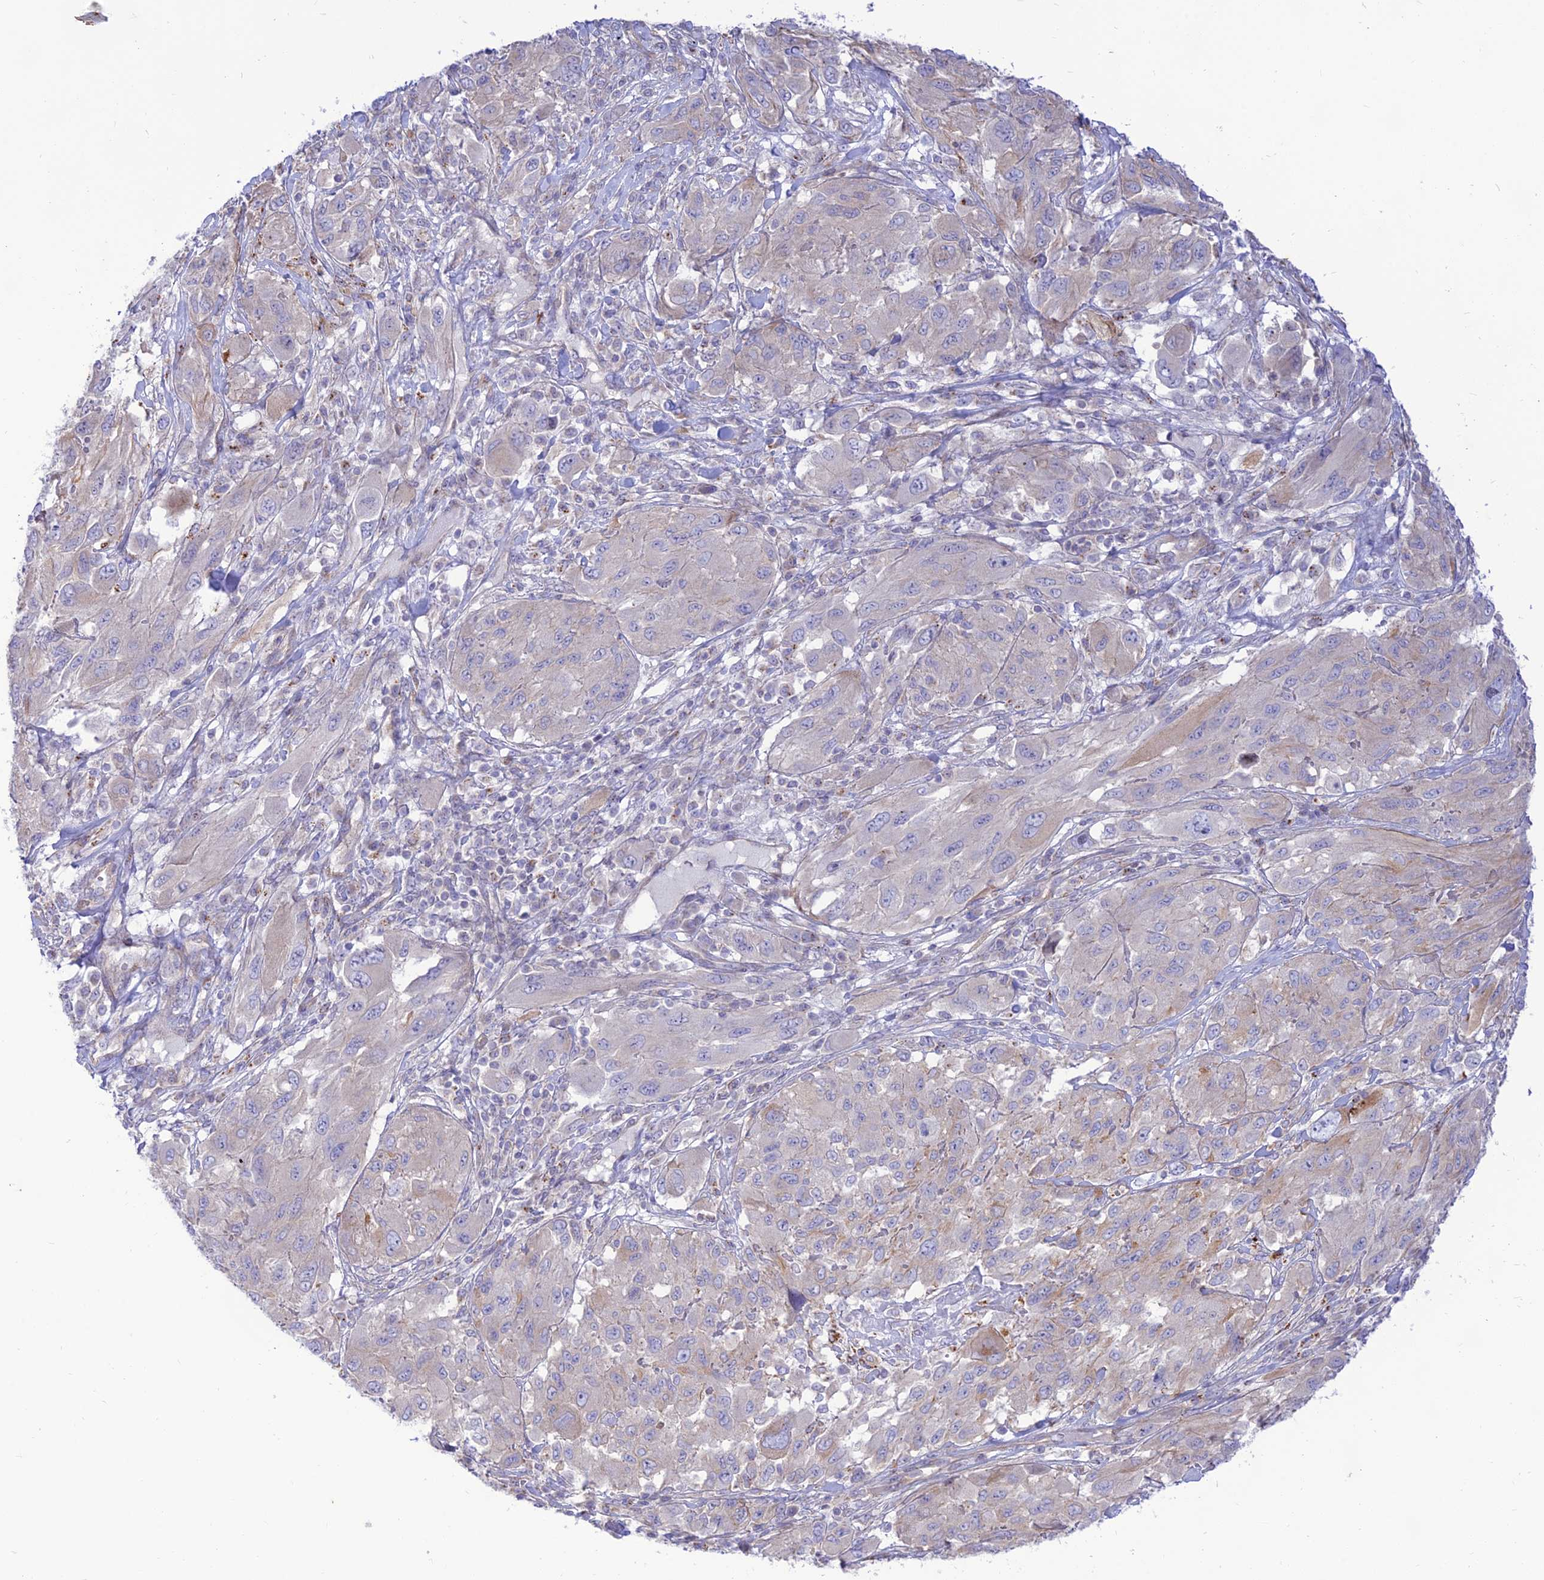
{"staining": {"intensity": "negative", "quantity": "none", "location": "none"}, "tissue": "melanoma", "cell_type": "Tumor cells", "image_type": "cancer", "snomed": [{"axis": "morphology", "description": "Malignant melanoma, NOS"}, {"axis": "topography", "description": "Skin"}], "caption": "Malignant melanoma stained for a protein using IHC demonstrates no positivity tumor cells.", "gene": "KCNAB1", "patient": {"sex": "female", "age": 91}}